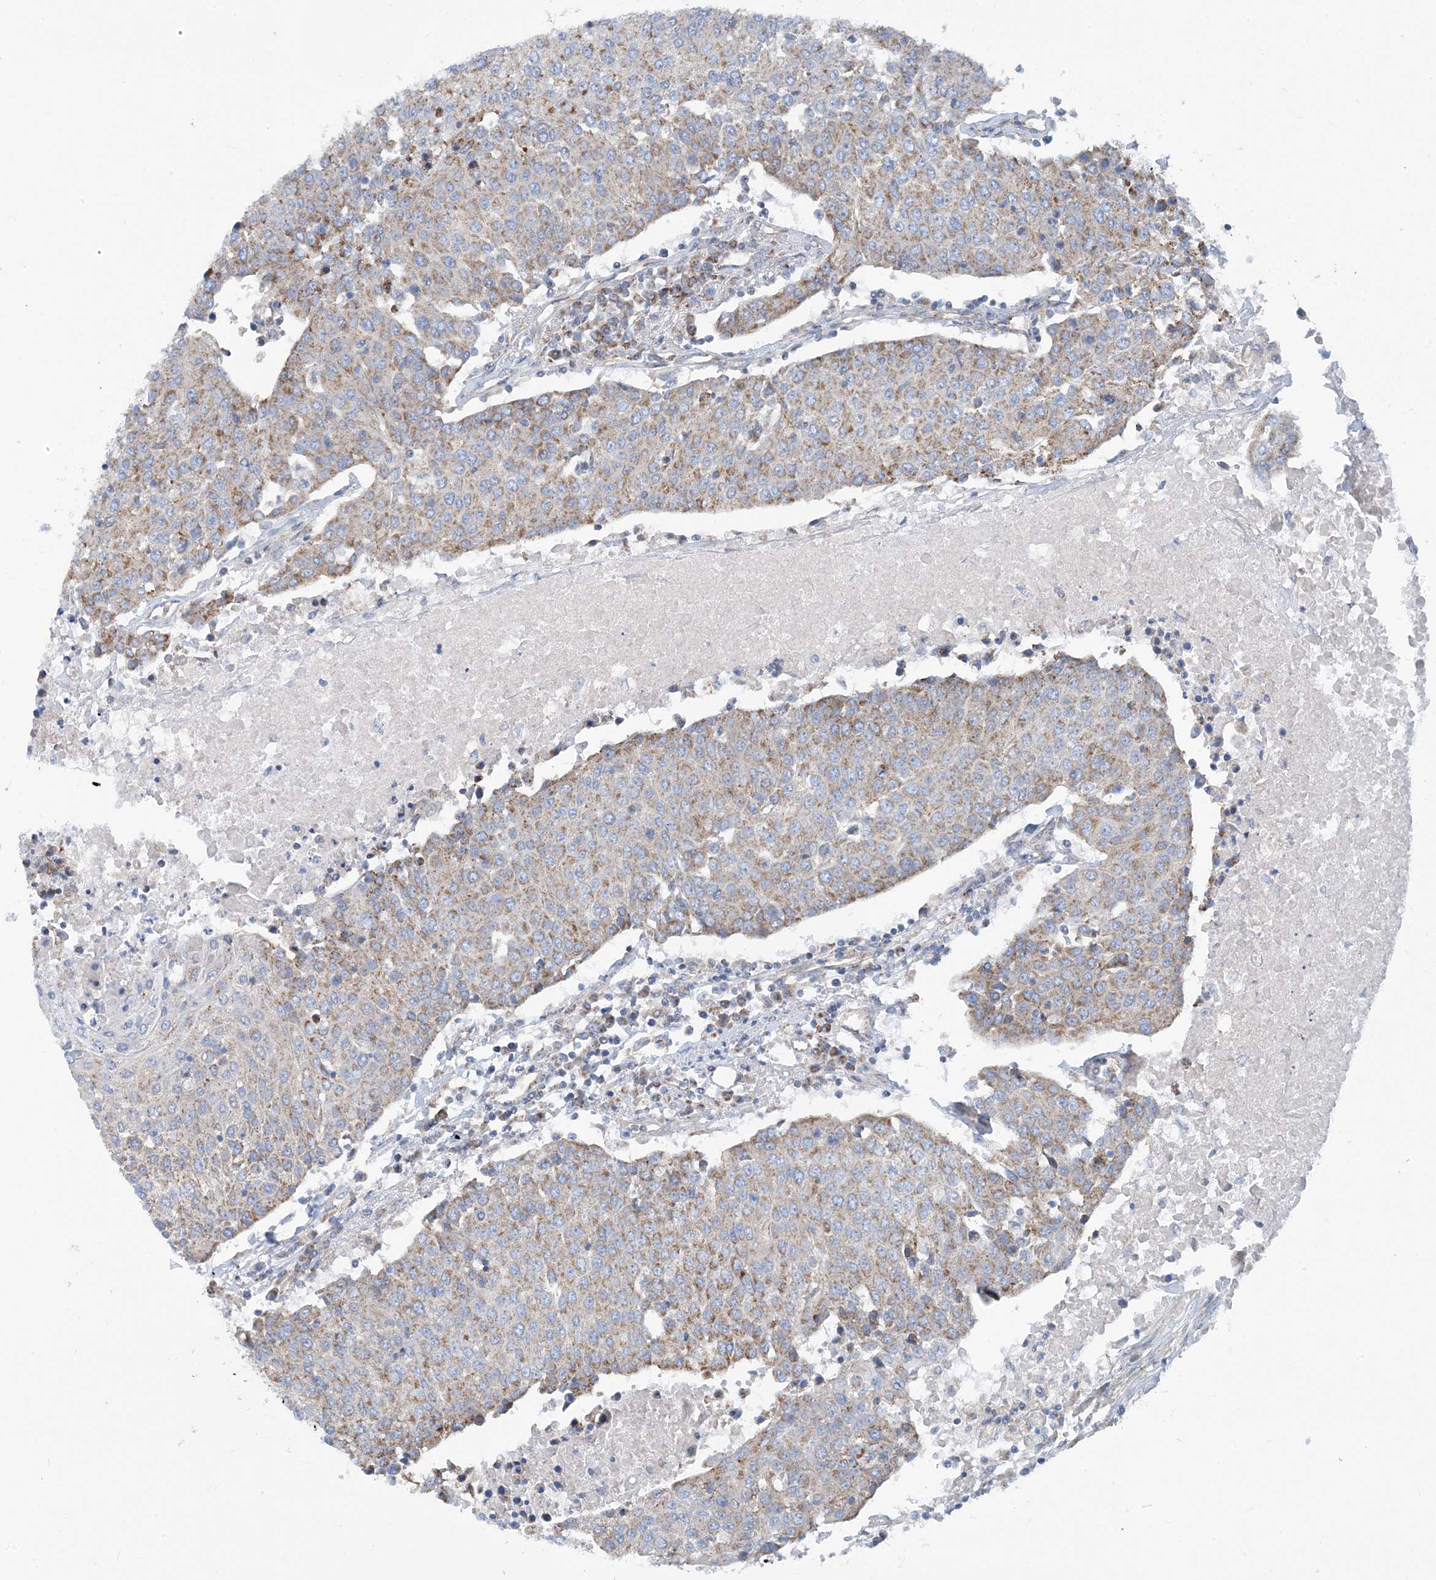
{"staining": {"intensity": "moderate", "quantity": ">75%", "location": "cytoplasmic/membranous"}, "tissue": "urothelial cancer", "cell_type": "Tumor cells", "image_type": "cancer", "snomed": [{"axis": "morphology", "description": "Urothelial carcinoma, High grade"}, {"axis": "topography", "description": "Urinary bladder"}], "caption": "This image demonstrates high-grade urothelial carcinoma stained with immunohistochemistry (IHC) to label a protein in brown. The cytoplasmic/membranous of tumor cells show moderate positivity for the protein. Nuclei are counter-stained blue.", "gene": "PHOSPHO2", "patient": {"sex": "female", "age": 85}}